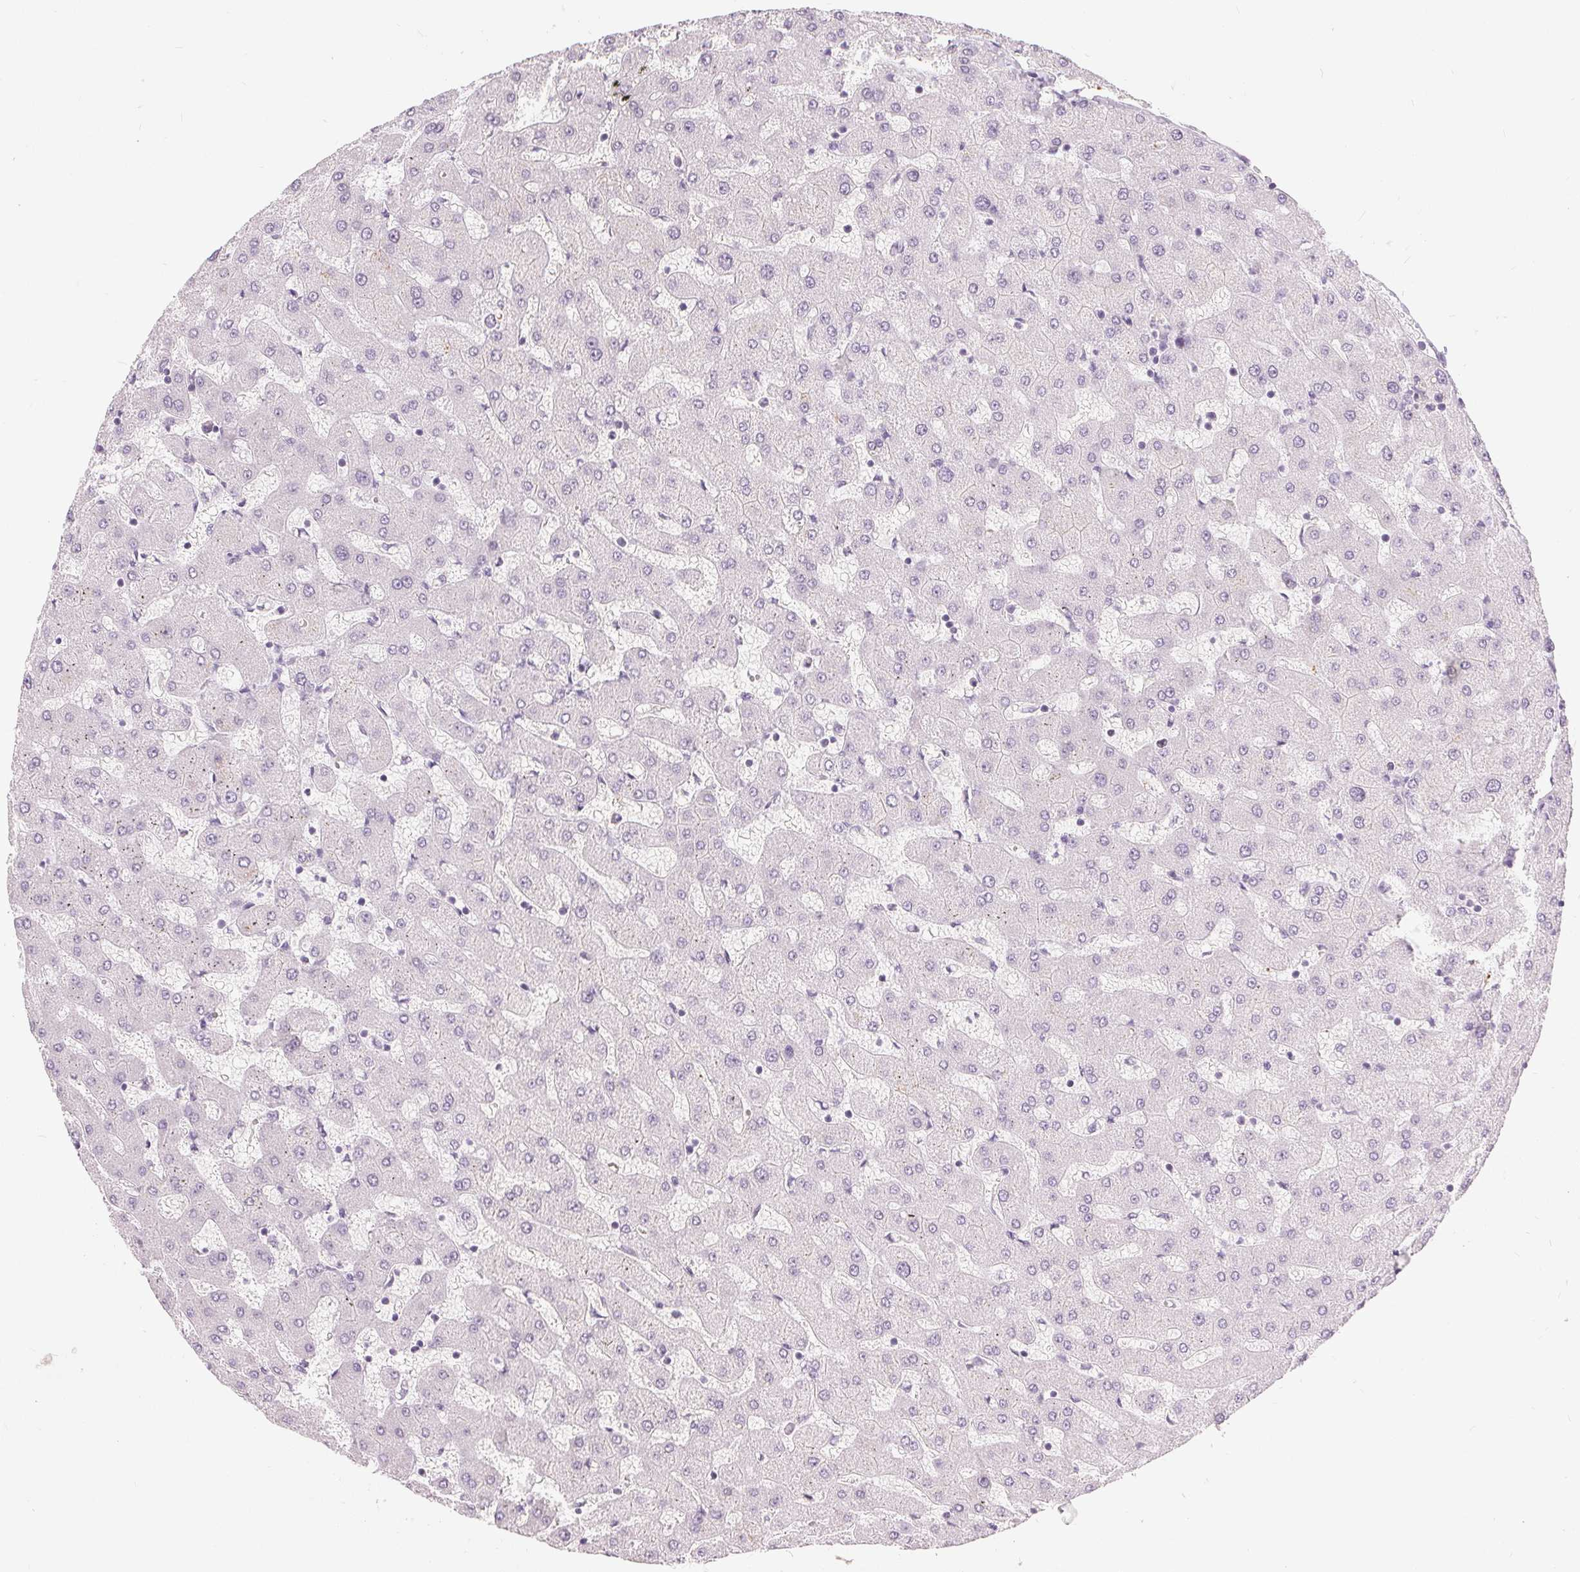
{"staining": {"intensity": "negative", "quantity": "none", "location": "none"}, "tissue": "liver", "cell_type": "Cholangiocytes", "image_type": "normal", "snomed": [{"axis": "morphology", "description": "Normal tissue, NOS"}, {"axis": "topography", "description": "Liver"}], "caption": "IHC histopathology image of normal liver: human liver stained with DAB shows no significant protein staining in cholangiocytes.", "gene": "DSG3", "patient": {"sex": "female", "age": 63}}